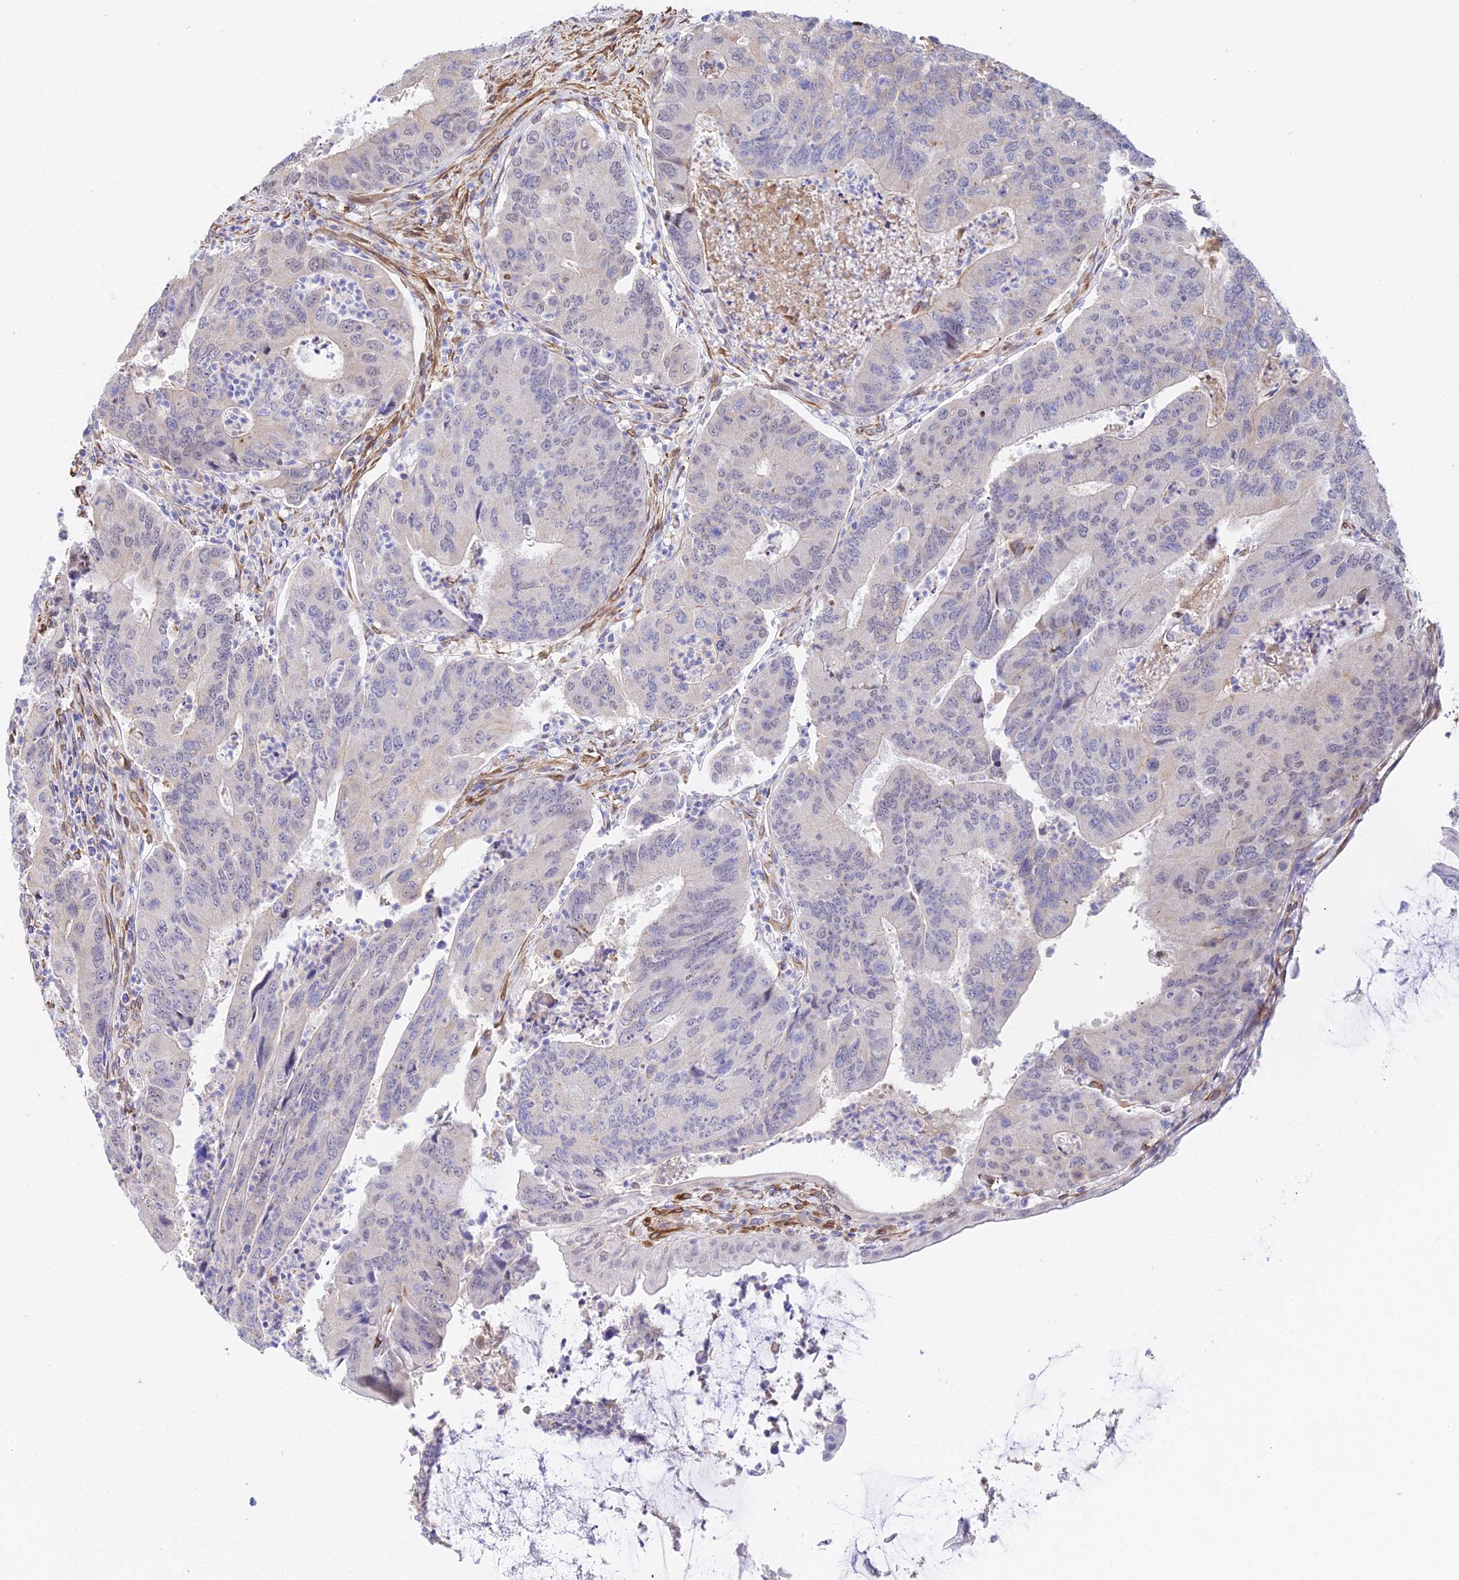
{"staining": {"intensity": "negative", "quantity": "none", "location": "none"}, "tissue": "colorectal cancer", "cell_type": "Tumor cells", "image_type": "cancer", "snomed": [{"axis": "morphology", "description": "Adenocarcinoma, NOS"}, {"axis": "topography", "description": "Colon"}], "caption": "Immunohistochemistry (IHC) image of neoplastic tissue: colorectal cancer stained with DAB (3,3'-diaminobenzidine) shows no significant protein staining in tumor cells. The staining was performed using DAB to visualize the protein expression in brown, while the nuclei were stained in blue with hematoxylin (Magnification: 20x).", "gene": "MXRA7", "patient": {"sex": "female", "age": 67}}